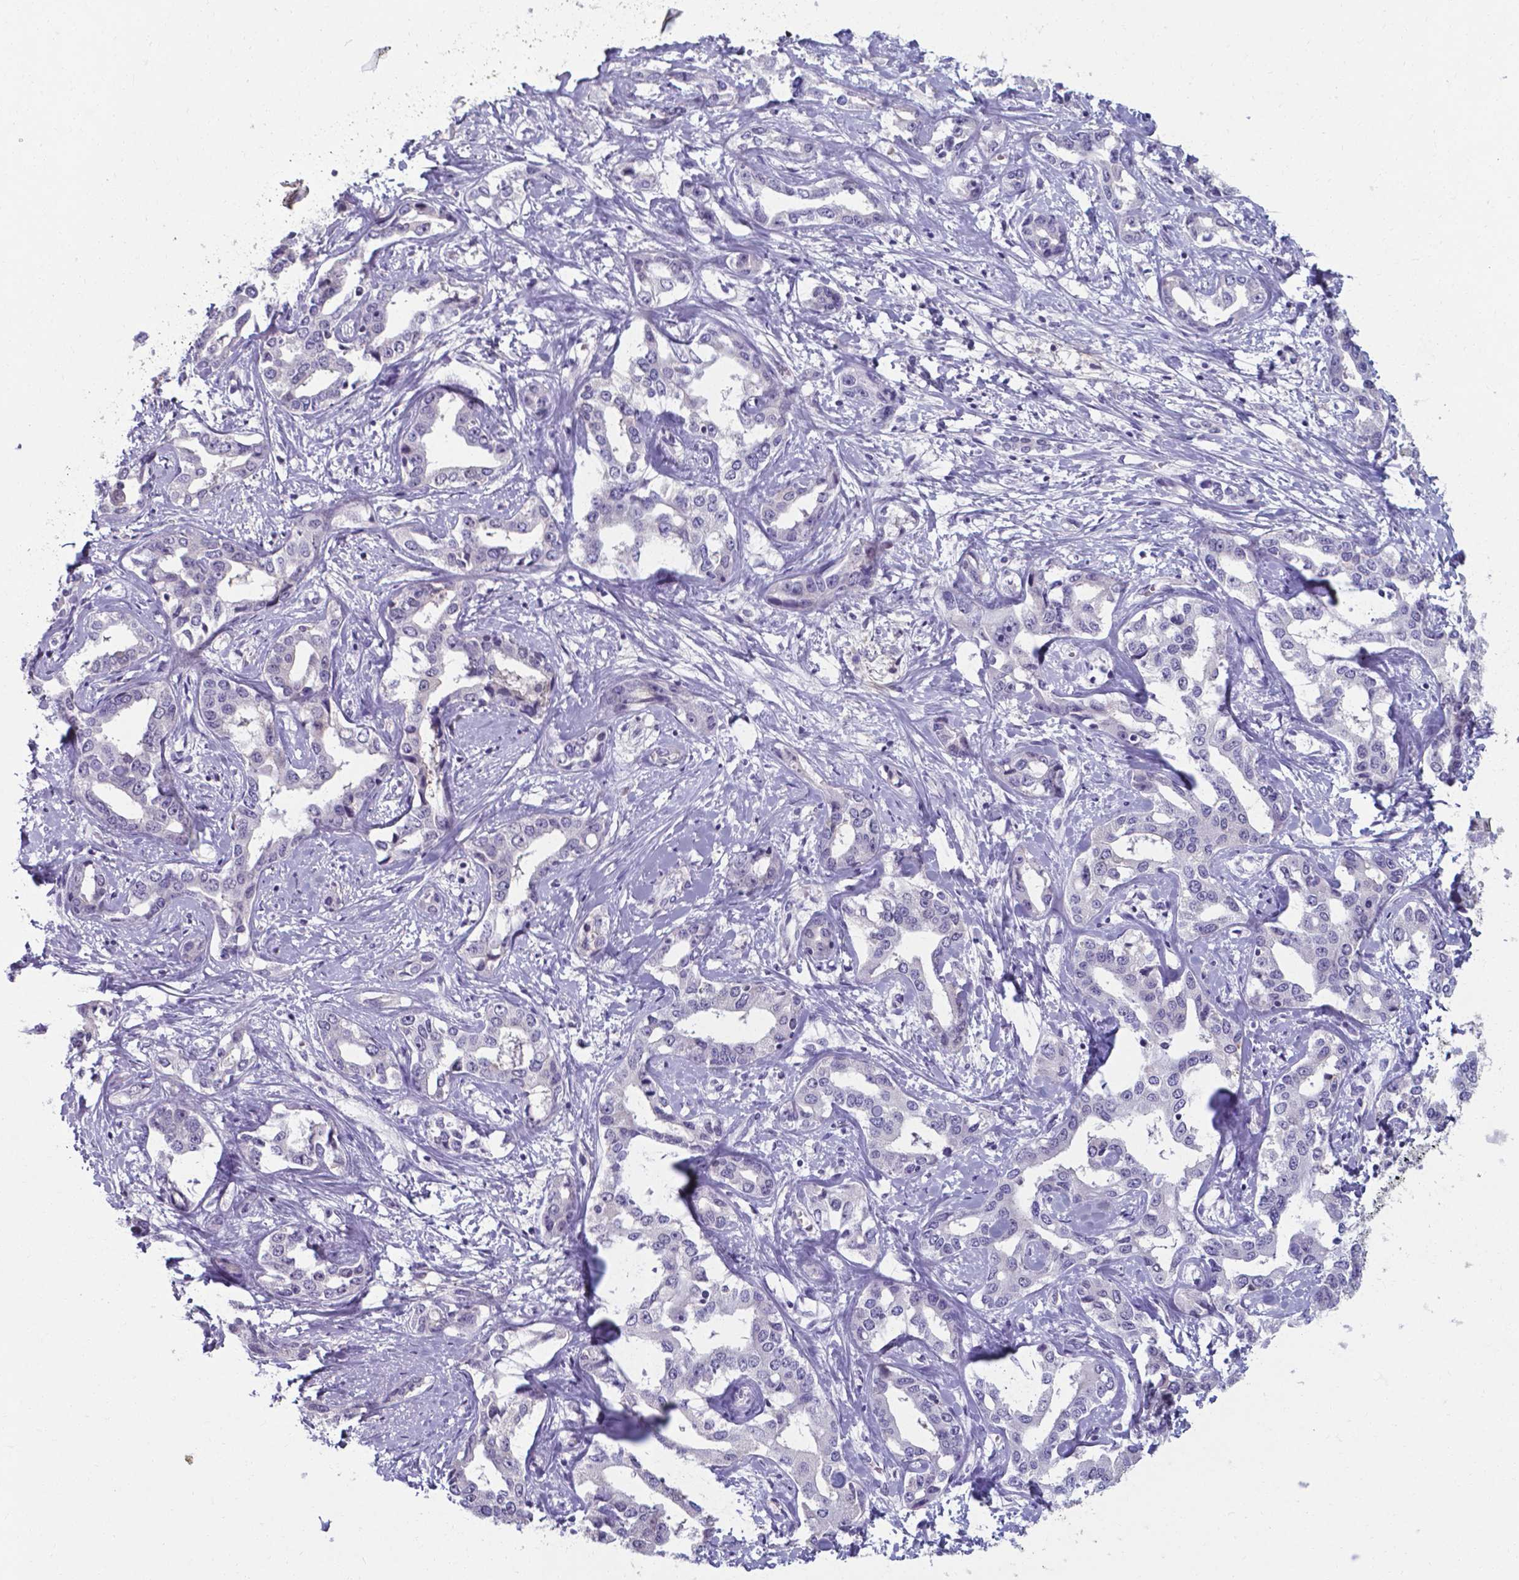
{"staining": {"intensity": "negative", "quantity": "none", "location": "none"}, "tissue": "liver cancer", "cell_type": "Tumor cells", "image_type": "cancer", "snomed": [{"axis": "morphology", "description": "Cholangiocarcinoma"}, {"axis": "topography", "description": "Liver"}], "caption": "DAB immunohistochemical staining of human liver cancer displays no significant positivity in tumor cells.", "gene": "AP5B1", "patient": {"sex": "male", "age": 59}}